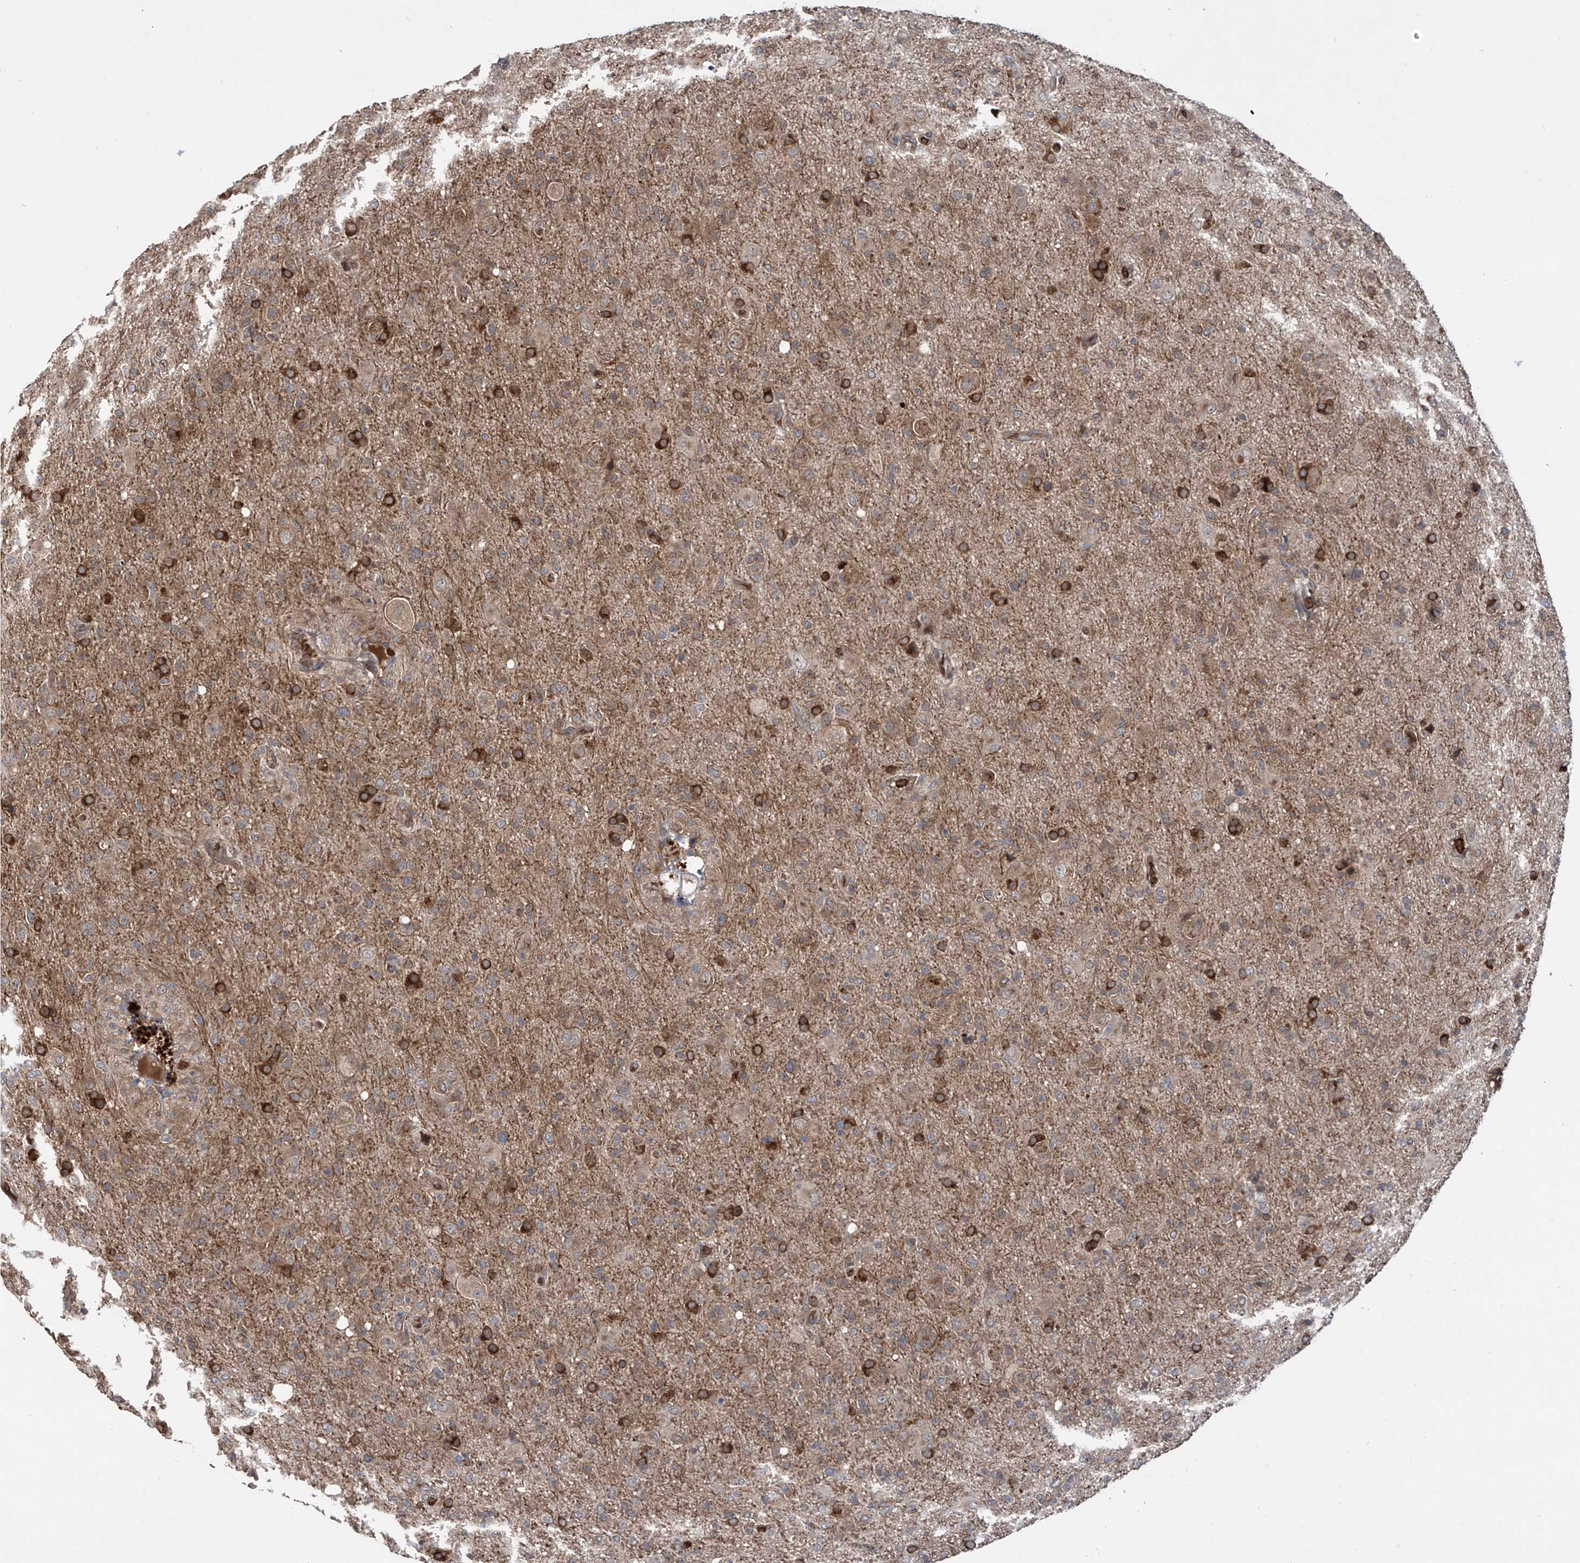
{"staining": {"intensity": "weak", "quantity": "25%-75%", "location": "cytoplasmic/membranous"}, "tissue": "glioma", "cell_type": "Tumor cells", "image_type": "cancer", "snomed": [{"axis": "morphology", "description": "Glioma, malignant, High grade"}, {"axis": "topography", "description": "Brain"}], "caption": "A photomicrograph showing weak cytoplasmic/membranous expression in approximately 25%-75% of tumor cells in malignant glioma (high-grade), as visualized by brown immunohistochemical staining.", "gene": "ZDHHC9", "patient": {"sex": "female", "age": 57}}